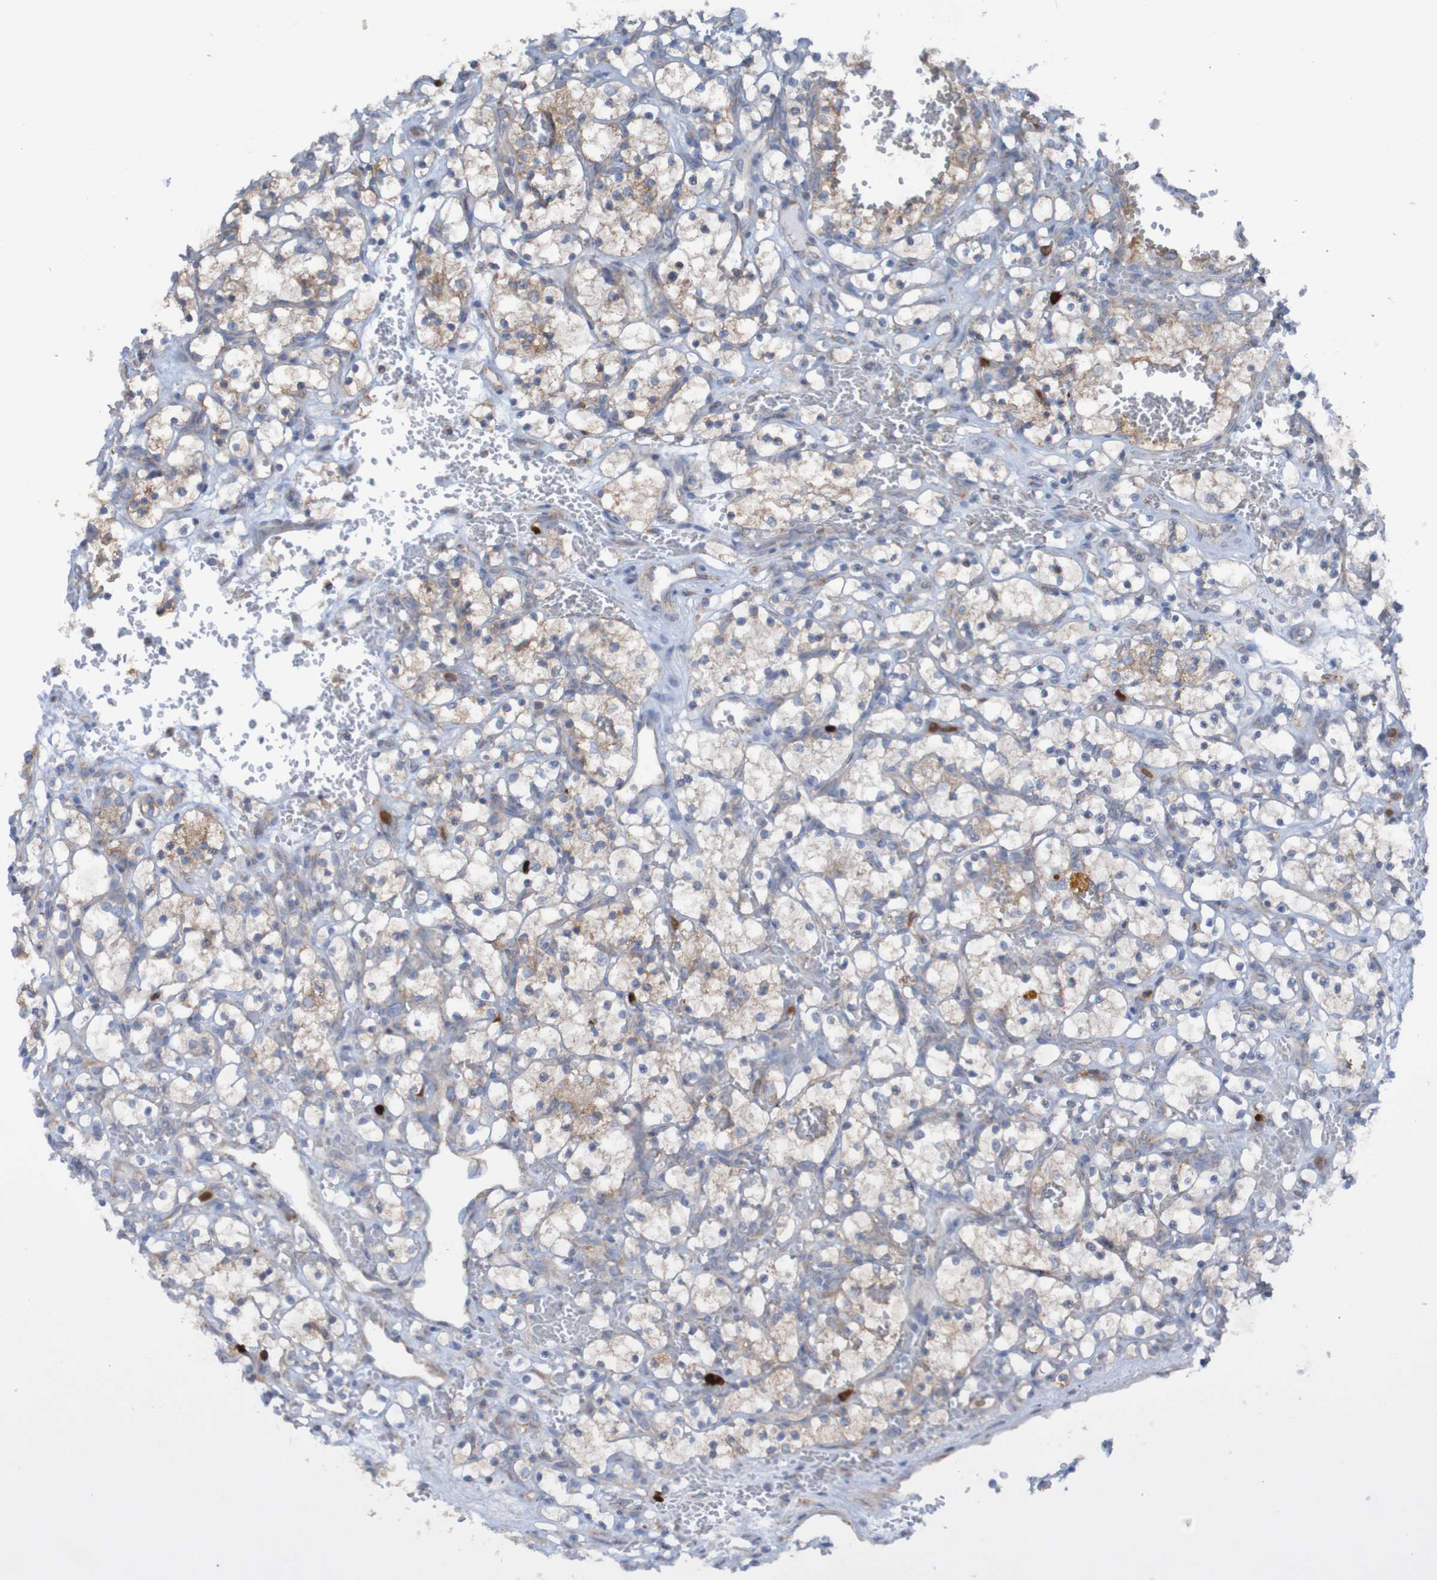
{"staining": {"intensity": "weak", "quantity": ">75%", "location": "cytoplasmic/membranous"}, "tissue": "renal cancer", "cell_type": "Tumor cells", "image_type": "cancer", "snomed": [{"axis": "morphology", "description": "Adenocarcinoma, NOS"}, {"axis": "topography", "description": "Kidney"}], "caption": "A high-resolution micrograph shows immunohistochemistry staining of adenocarcinoma (renal), which shows weak cytoplasmic/membranous expression in about >75% of tumor cells. Immunohistochemistry (ihc) stains the protein in brown and the nuclei are stained blue.", "gene": "PARP4", "patient": {"sex": "female", "age": 69}}